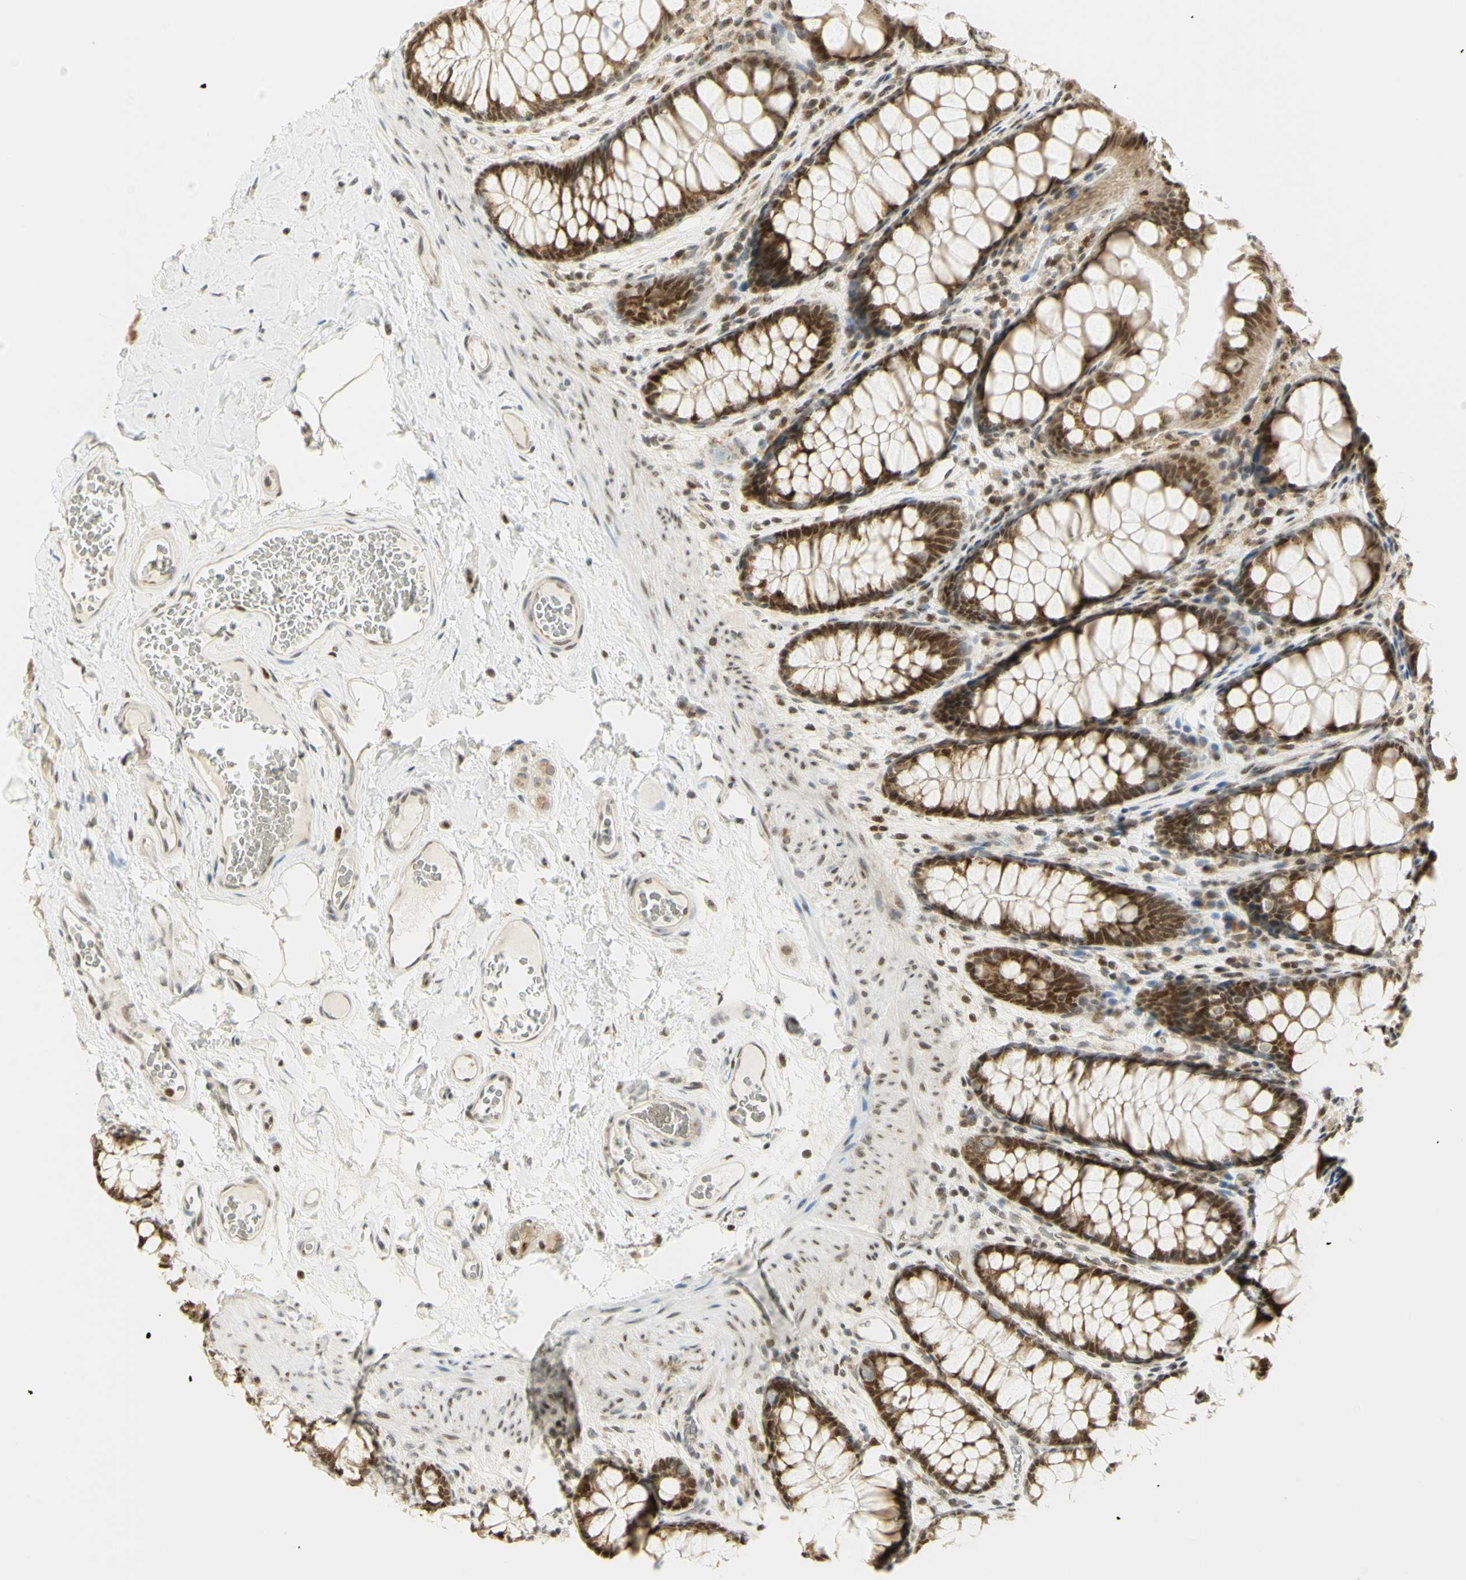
{"staining": {"intensity": "weak", "quantity": "25%-75%", "location": "cytoplasmic/membranous"}, "tissue": "colon", "cell_type": "Endothelial cells", "image_type": "normal", "snomed": [{"axis": "morphology", "description": "Normal tissue, NOS"}, {"axis": "topography", "description": "Colon"}], "caption": "Immunohistochemistry (IHC) of normal human colon reveals low levels of weak cytoplasmic/membranous staining in about 25%-75% of endothelial cells.", "gene": "KIF11", "patient": {"sex": "female", "age": 55}}